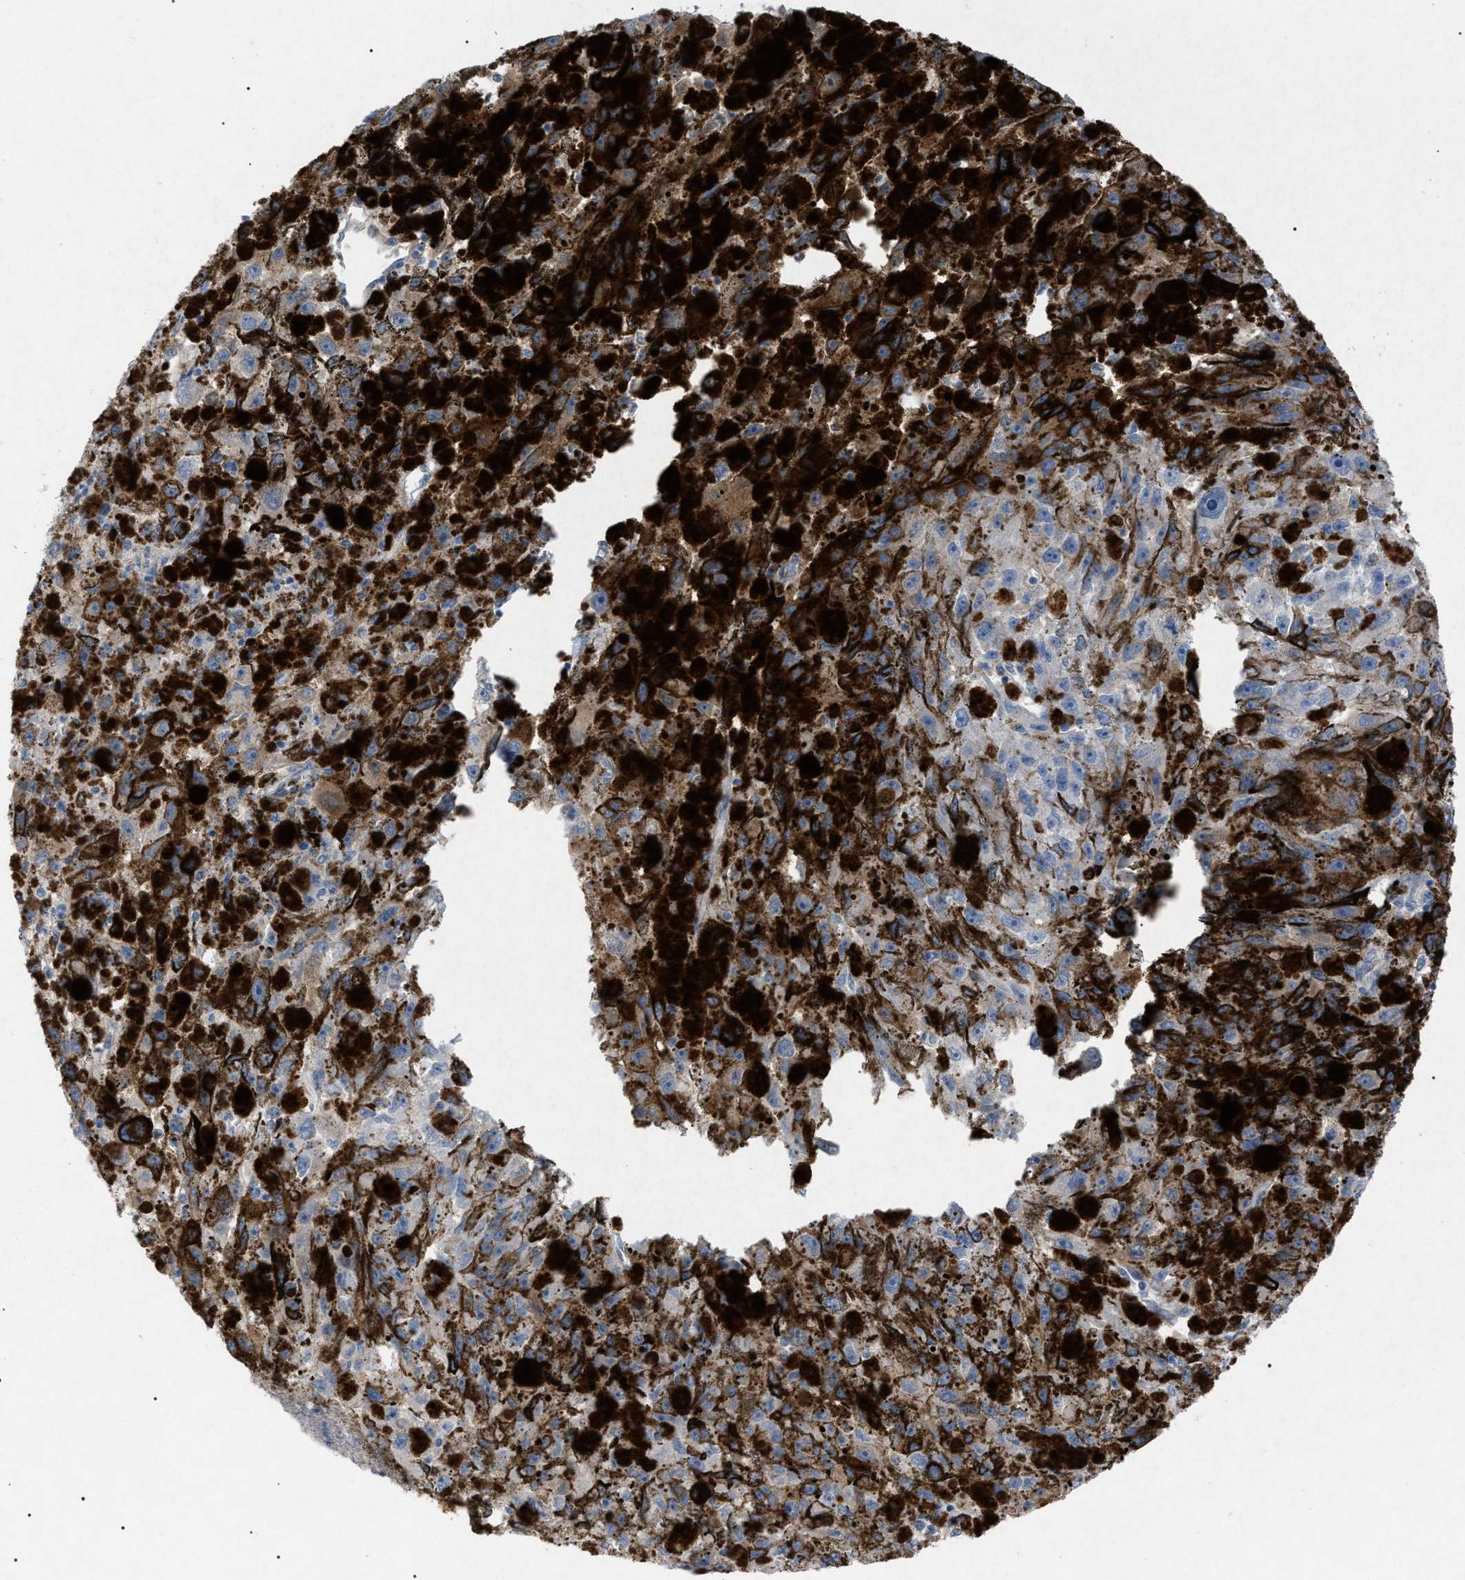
{"staining": {"intensity": "negative", "quantity": "none", "location": "none"}, "tissue": "melanoma", "cell_type": "Tumor cells", "image_type": "cancer", "snomed": [{"axis": "morphology", "description": "Malignant melanoma, NOS"}, {"axis": "topography", "description": "Skin"}], "caption": "DAB (3,3'-diaminobenzidine) immunohistochemical staining of malignant melanoma exhibits no significant staining in tumor cells.", "gene": "ADAMTS1", "patient": {"sex": "female", "age": 104}}